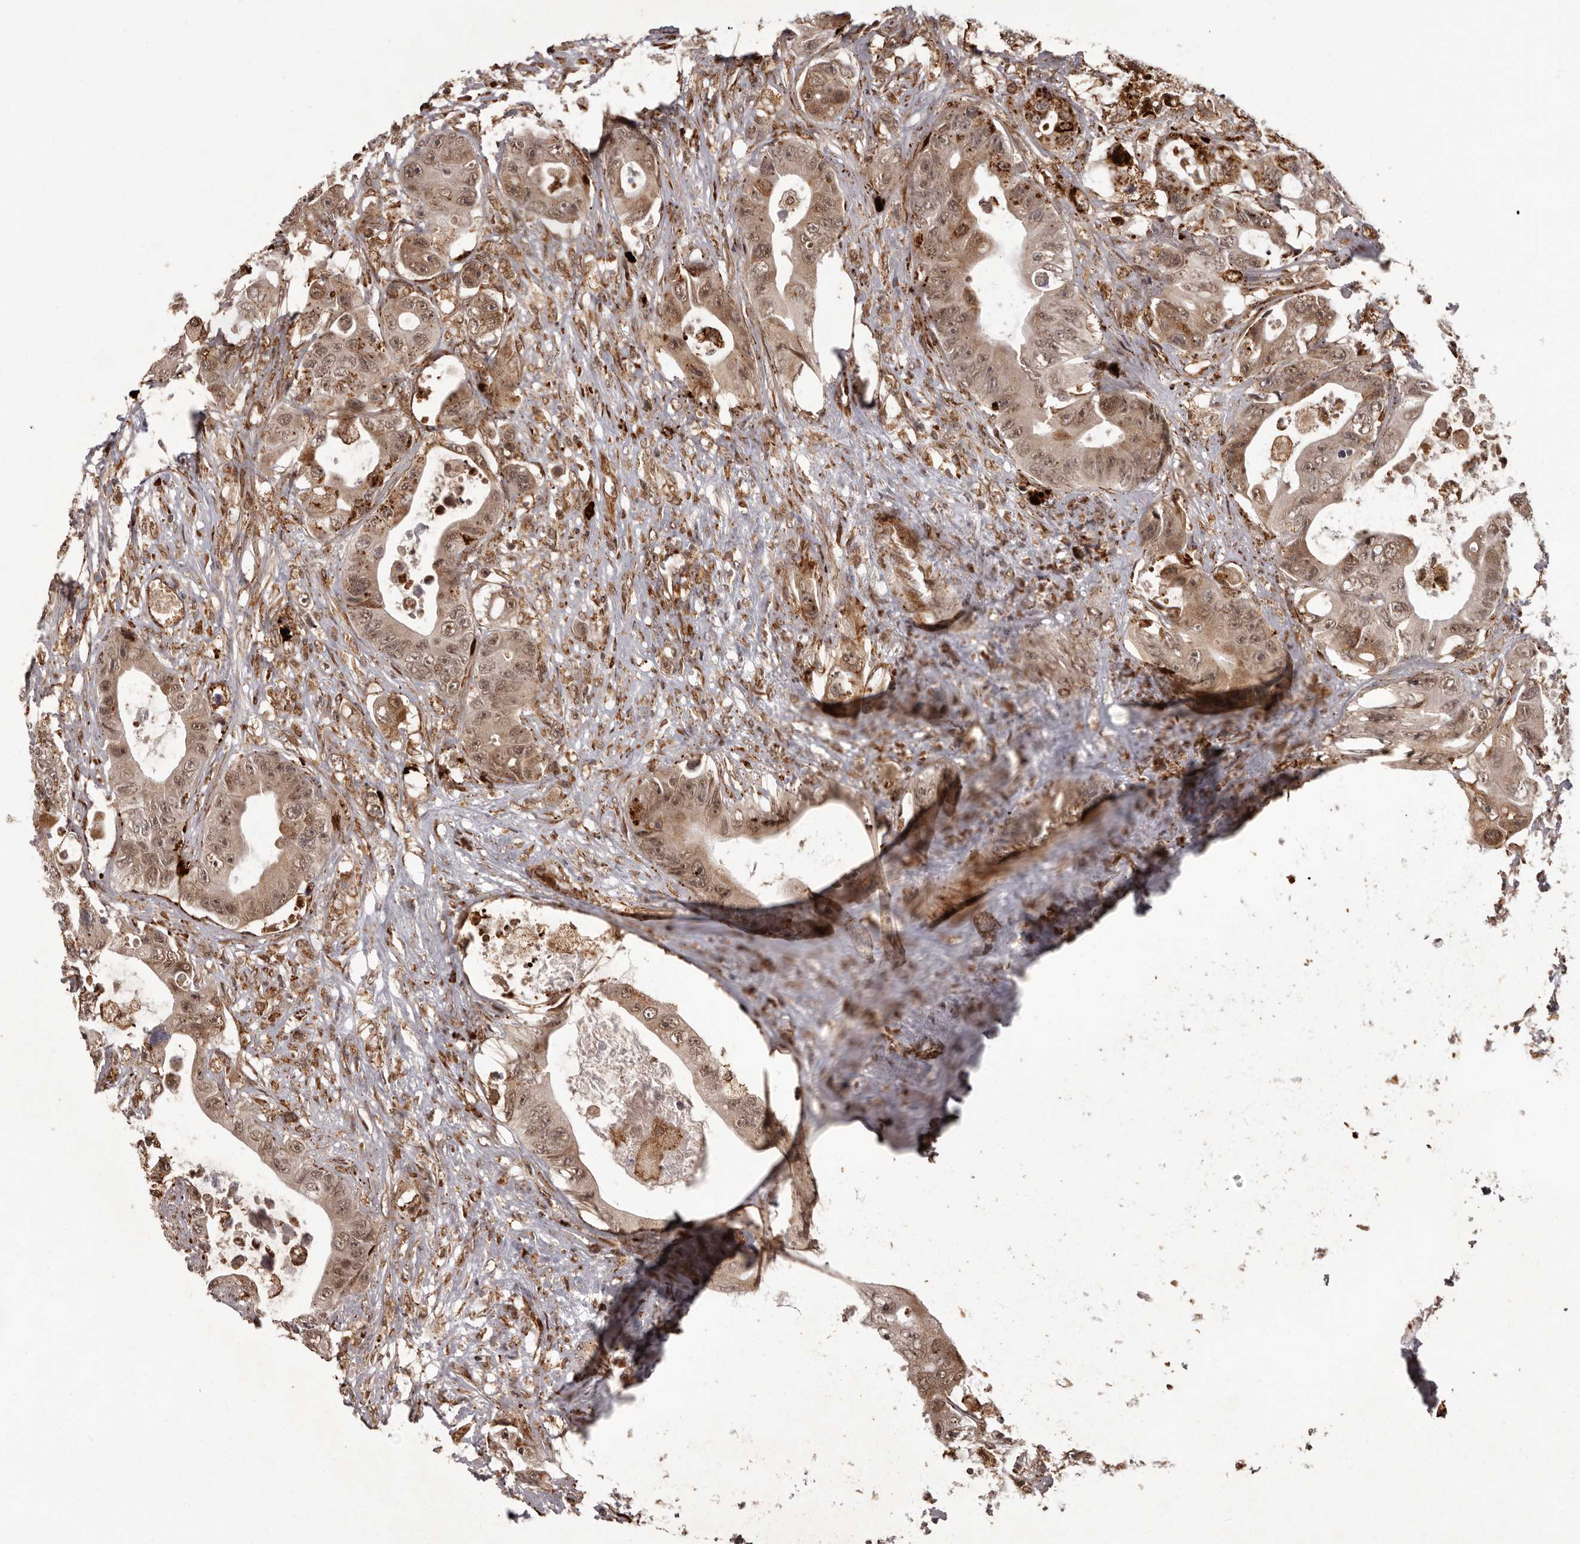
{"staining": {"intensity": "moderate", "quantity": ">75%", "location": "cytoplasmic/membranous,nuclear"}, "tissue": "colorectal cancer", "cell_type": "Tumor cells", "image_type": "cancer", "snomed": [{"axis": "morphology", "description": "Adenocarcinoma, NOS"}, {"axis": "topography", "description": "Colon"}], "caption": "Adenocarcinoma (colorectal) stained with a protein marker shows moderate staining in tumor cells.", "gene": "IL32", "patient": {"sex": "female", "age": 46}}